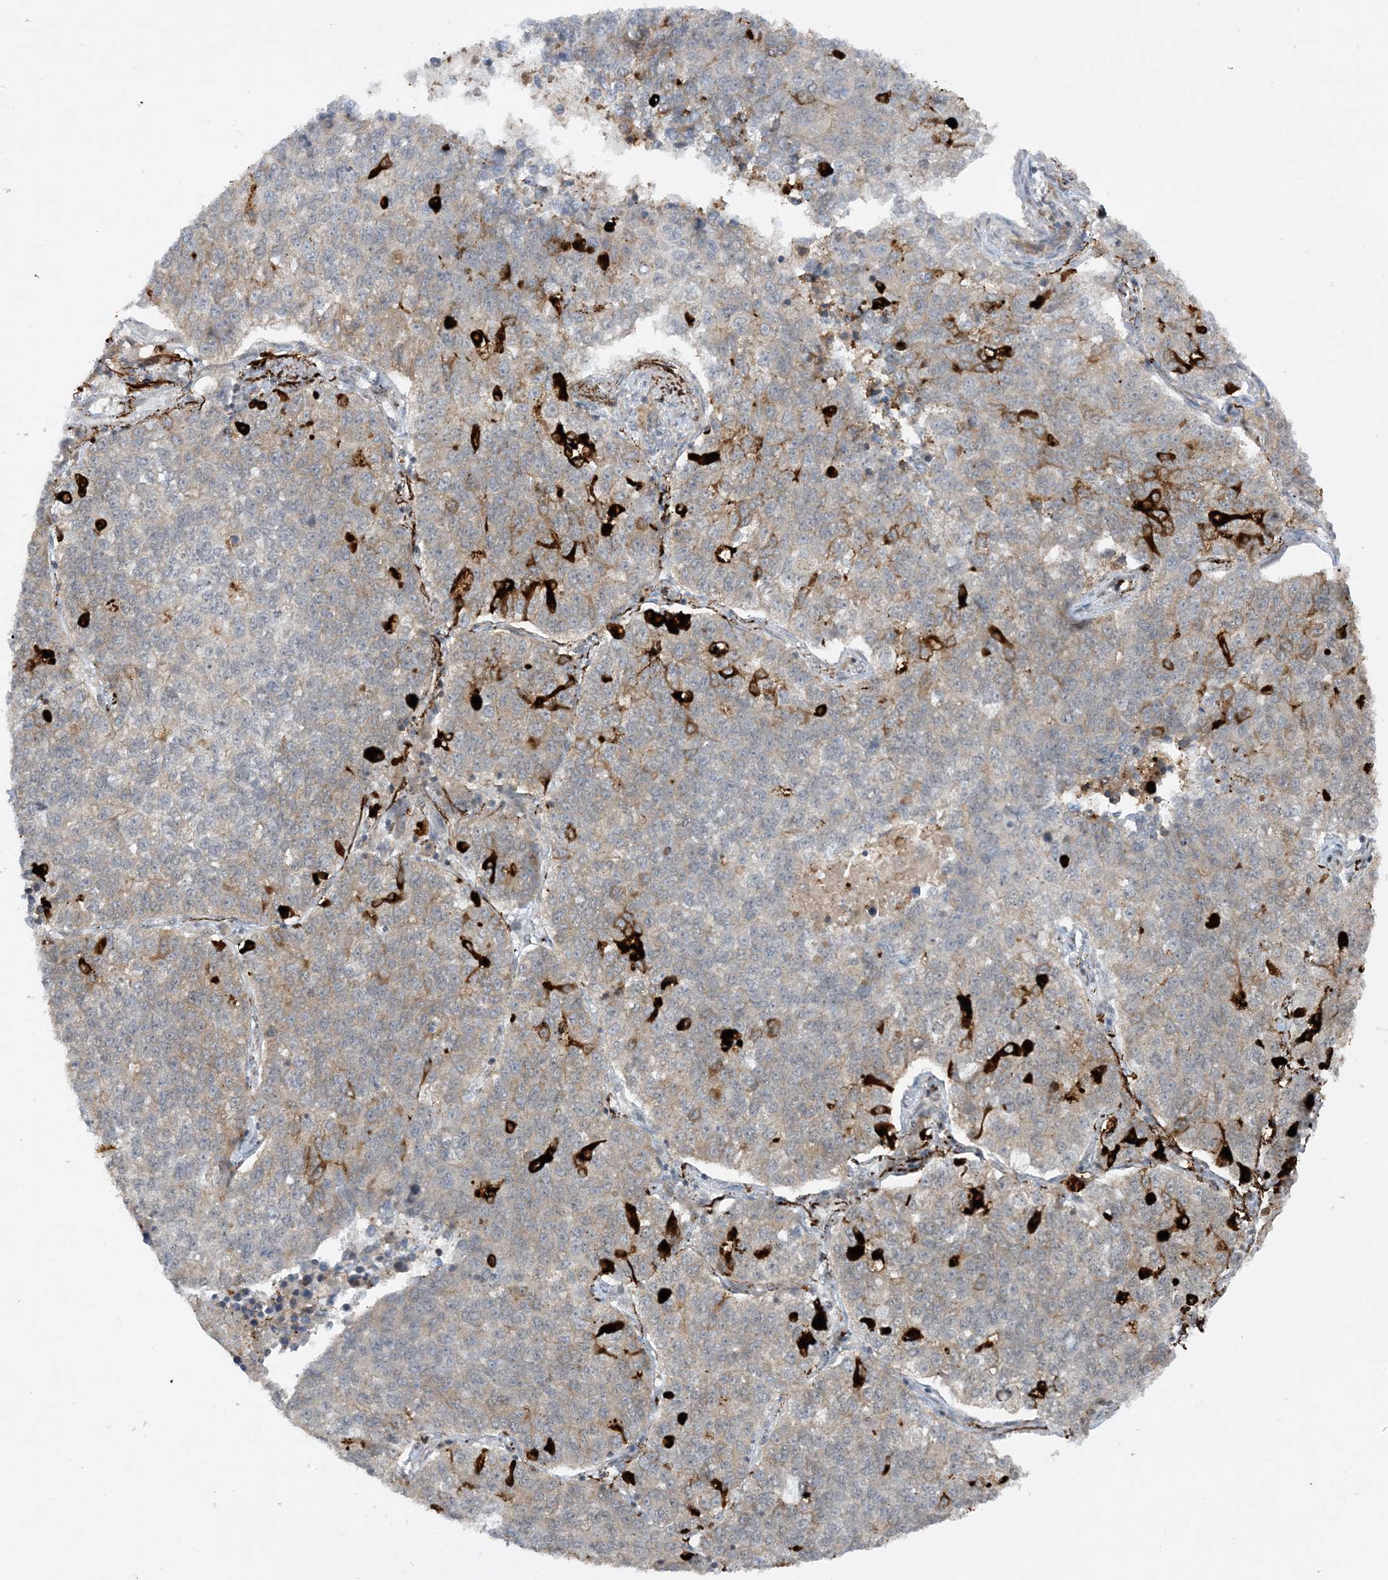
{"staining": {"intensity": "moderate", "quantity": "<25%", "location": "cytoplasmic/membranous"}, "tissue": "lung cancer", "cell_type": "Tumor cells", "image_type": "cancer", "snomed": [{"axis": "morphology", "description": "Adenocarcinoma, NOS"}, {"axis": "topography", "description": "Lung"}], "caption": "This is an image of immunohistochemistry staining of adenocarcinoma (lung), which shows moderate staining in the cytoplasmic/membranous of tumor cells.", "gene": "CERT1", "patient": {"sex": "male", "age": 49}}